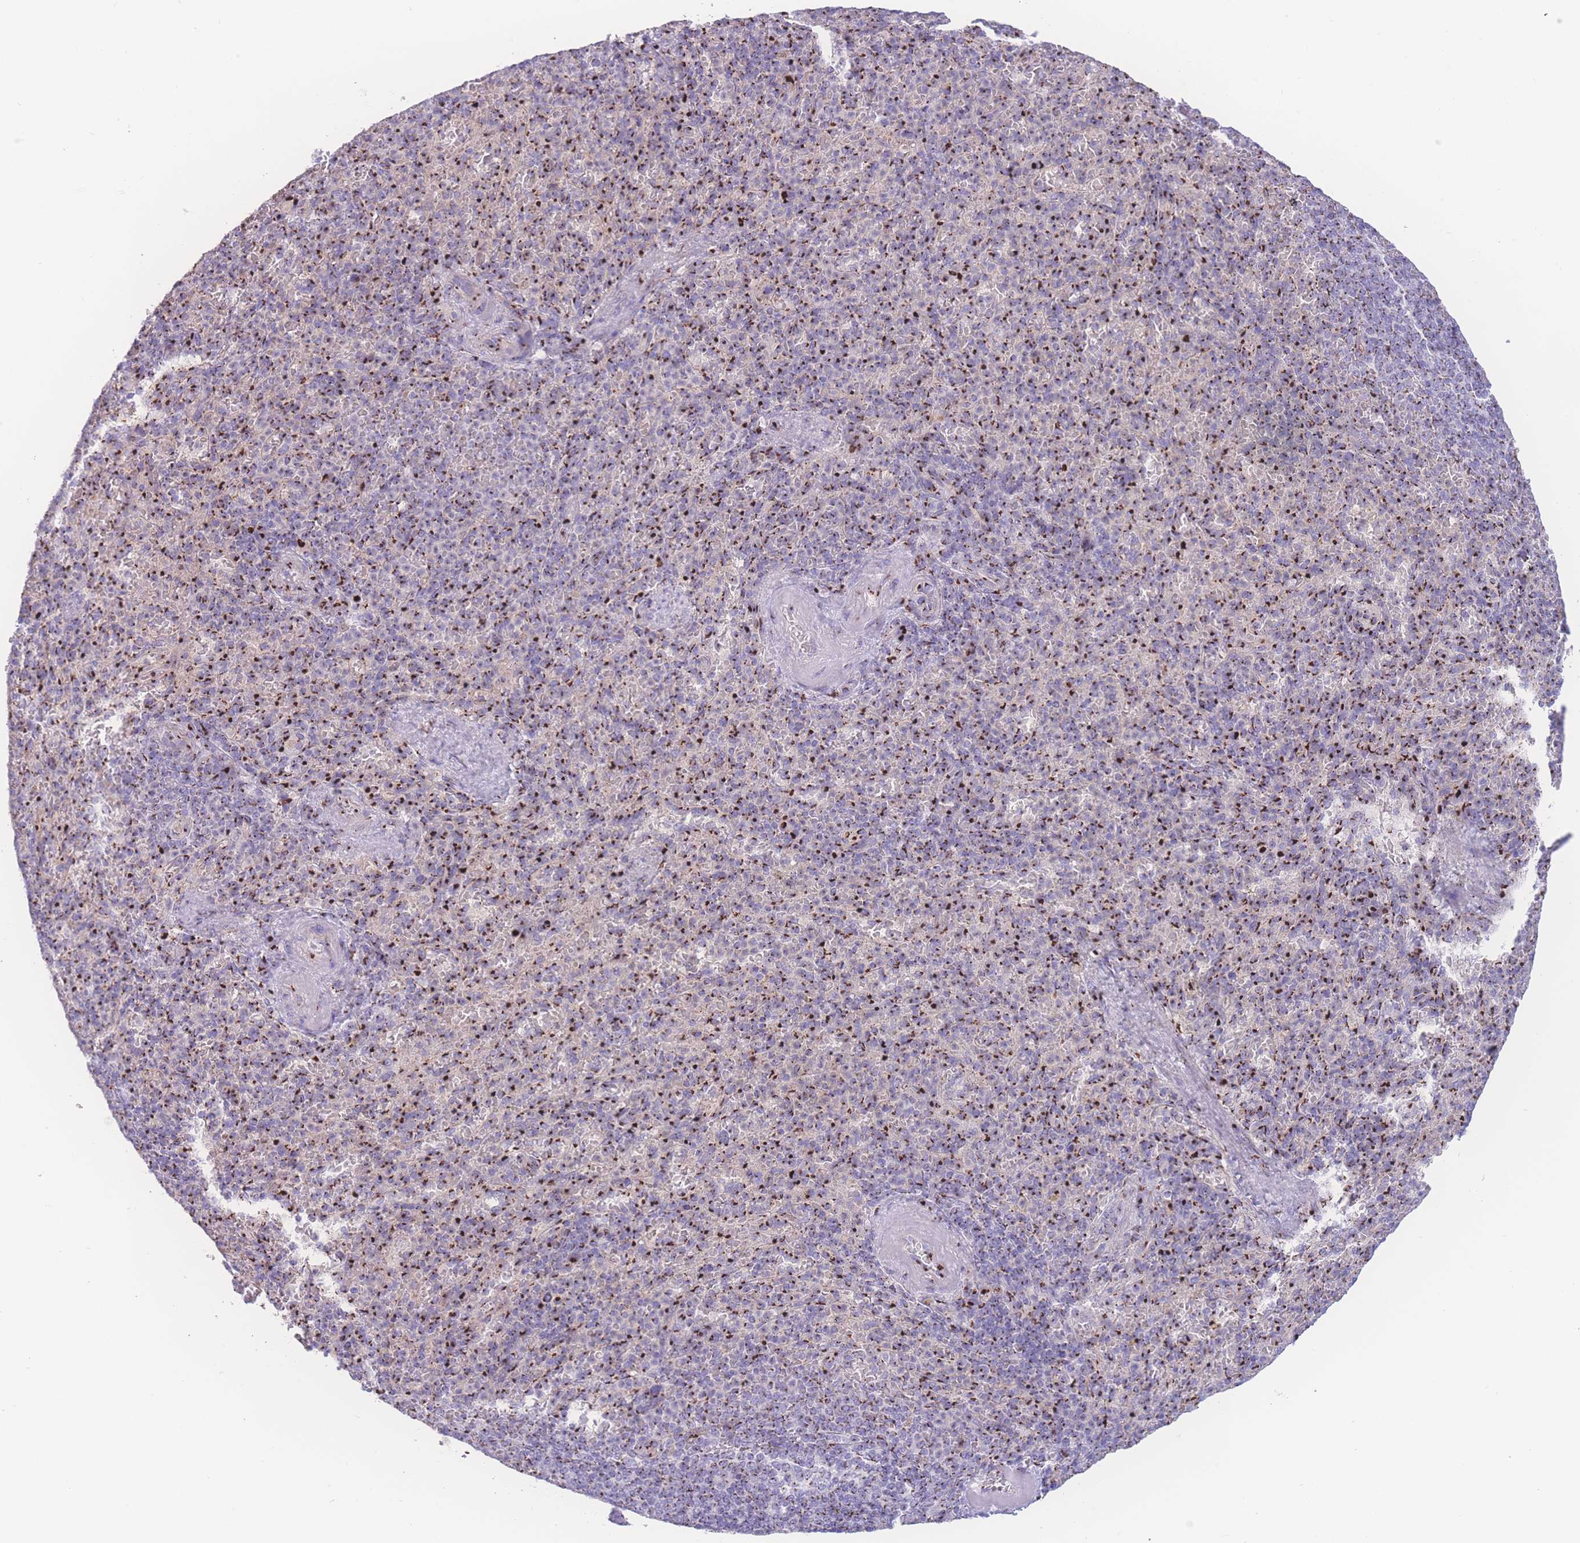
{"staining": {"intensity": "strong", "quantity": ">75%", "location": "cytoplasmic/membranous"}, "tissue": "spleen", "cell_type": "Cells in red pulp", "image_type": "normal", "snomed": [{"axis": "morphology", "description": "Normal tissue, NOS"}, {"axis": "topography", "description": "Spleen"}], "caption": "A high-resolution histopathology image shows IHC staining of unremarkable spleen, which demonstrates strong cytoplasmic/membranous staining in about >75% of cells in red pulp.", "gene": "GOLM2", "patient": {"sex": "female", "age": 74}}